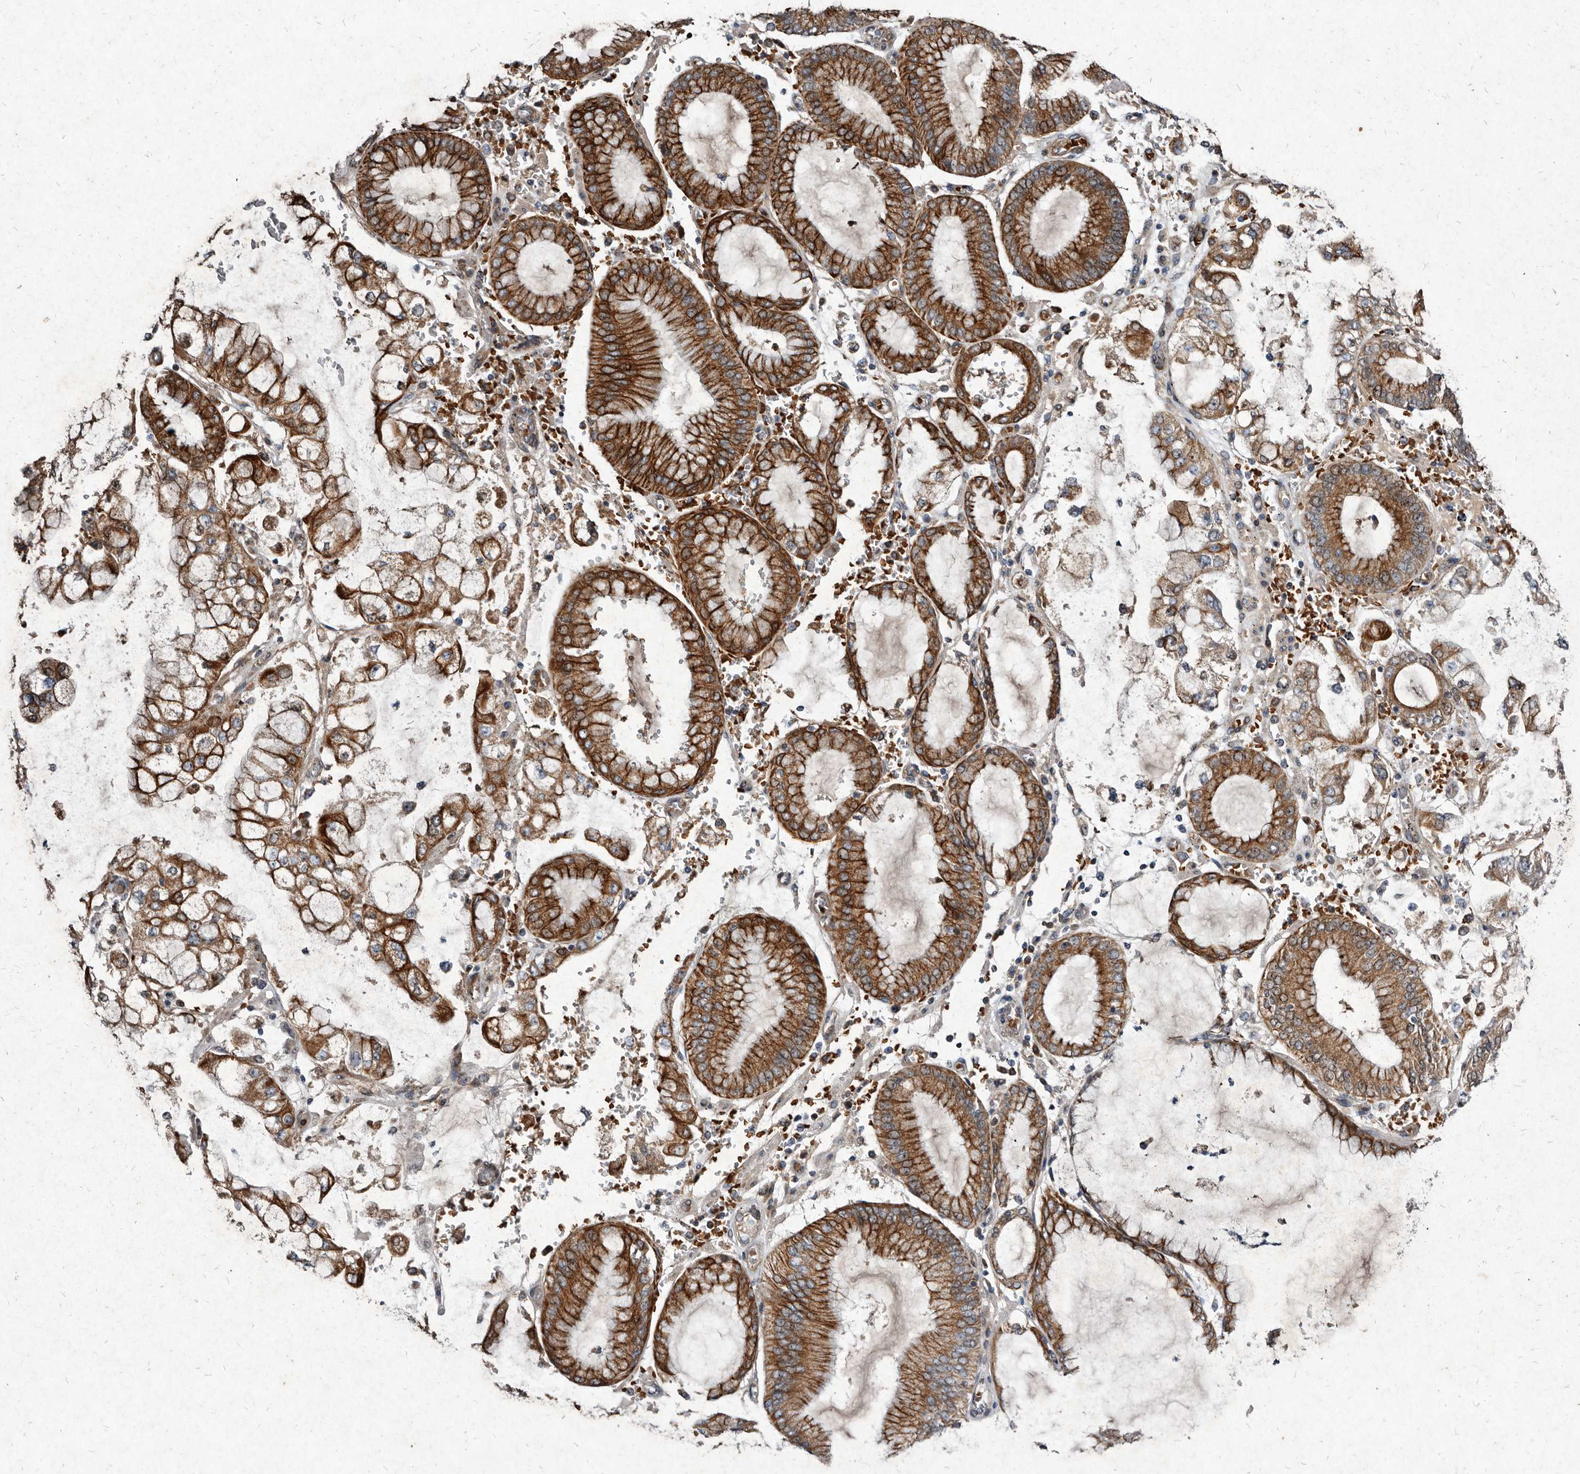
{"staining": {"intensity": "moderate", "quantity": ">75%", "location": "cytoplasmic/membranous"}, "tissue": "stomach cancer", "cell_type": "Tumor cells", "image_type": "cancer", "snomed": [{"axis": "morphology", "description": "Adenocarcinoma, NOS"}, {"axis": "topography", "description": "Stomach"}], "caption": "Brown immunohistochemical staining in human stomach cancer (adenocarcinoma) shows moderate cytoplasmic/membranous positivity in approximately >75% of tumor cells.", "gene": "YPEL3", "patient": {"sex": "male", "age": 76}}